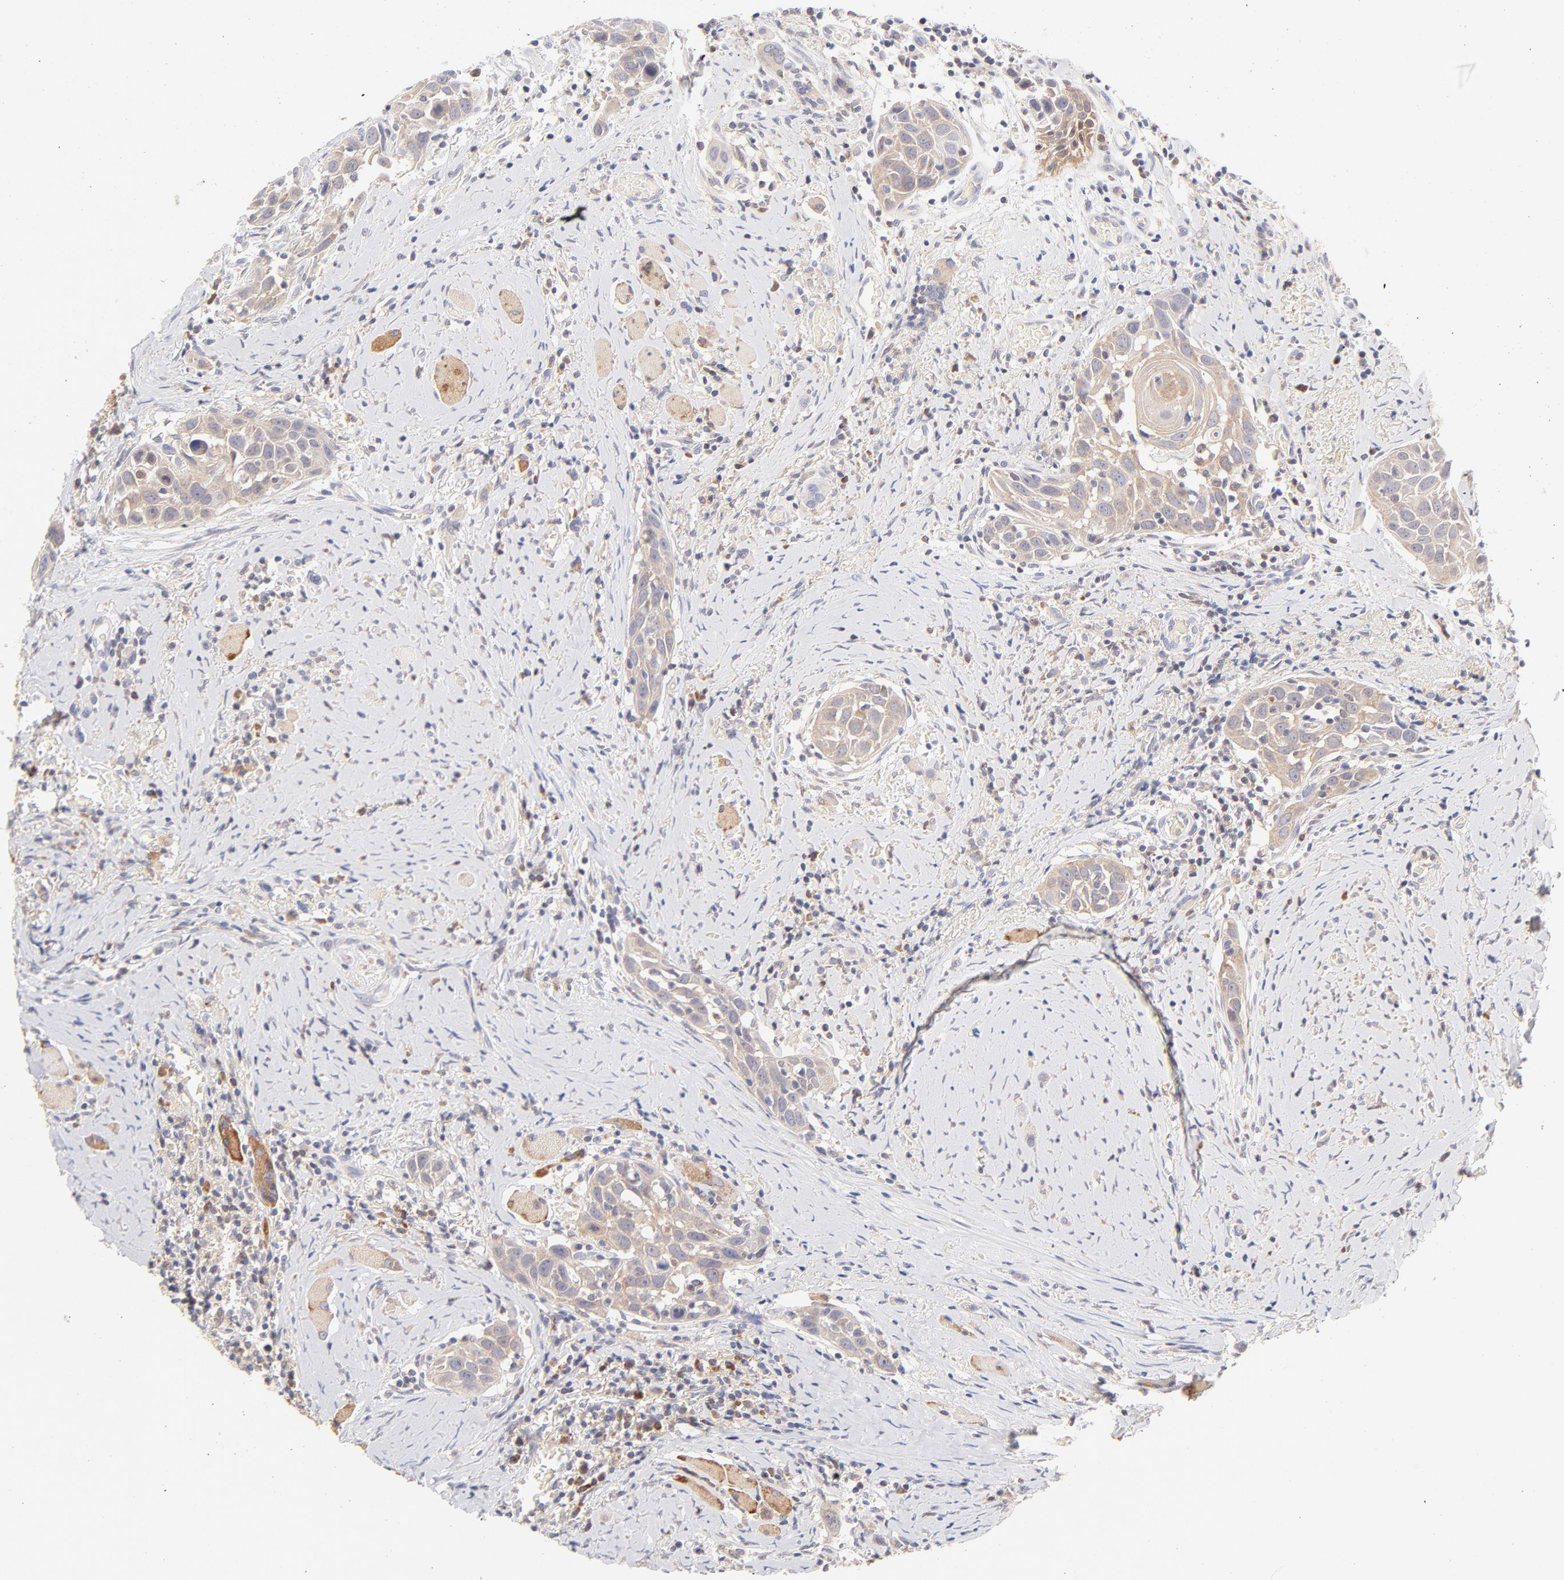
{"staining": {"intensity": "moderate", "quantity": ">75%", "location": "cytoplasmic/membranous"}, "tissue": "head and neck cancer", "cell_type": "Tumor cells", "image_type": "cancer", "snomed": [{"axis": "morphology", "description": "Squamous cell carcinoma, NOS"}, {"axis": "topography", "description": "Oral tissue"}, {"axis": "topography", "description": "Head-Neck"}], "caption": "High-magnification brightfield microscopy of head and neck squamous cell carcinoma stained with DAB (3,3'-diaminobenzidine) (brown) and counterstained with hematoxylin (blue). tumor cells exhibit moderate cytoplasmic/membranous expression is present in approximately>75% of cells.", "gene": "RPS6KA1", "patient": {"sex": "female", "age": 50}}